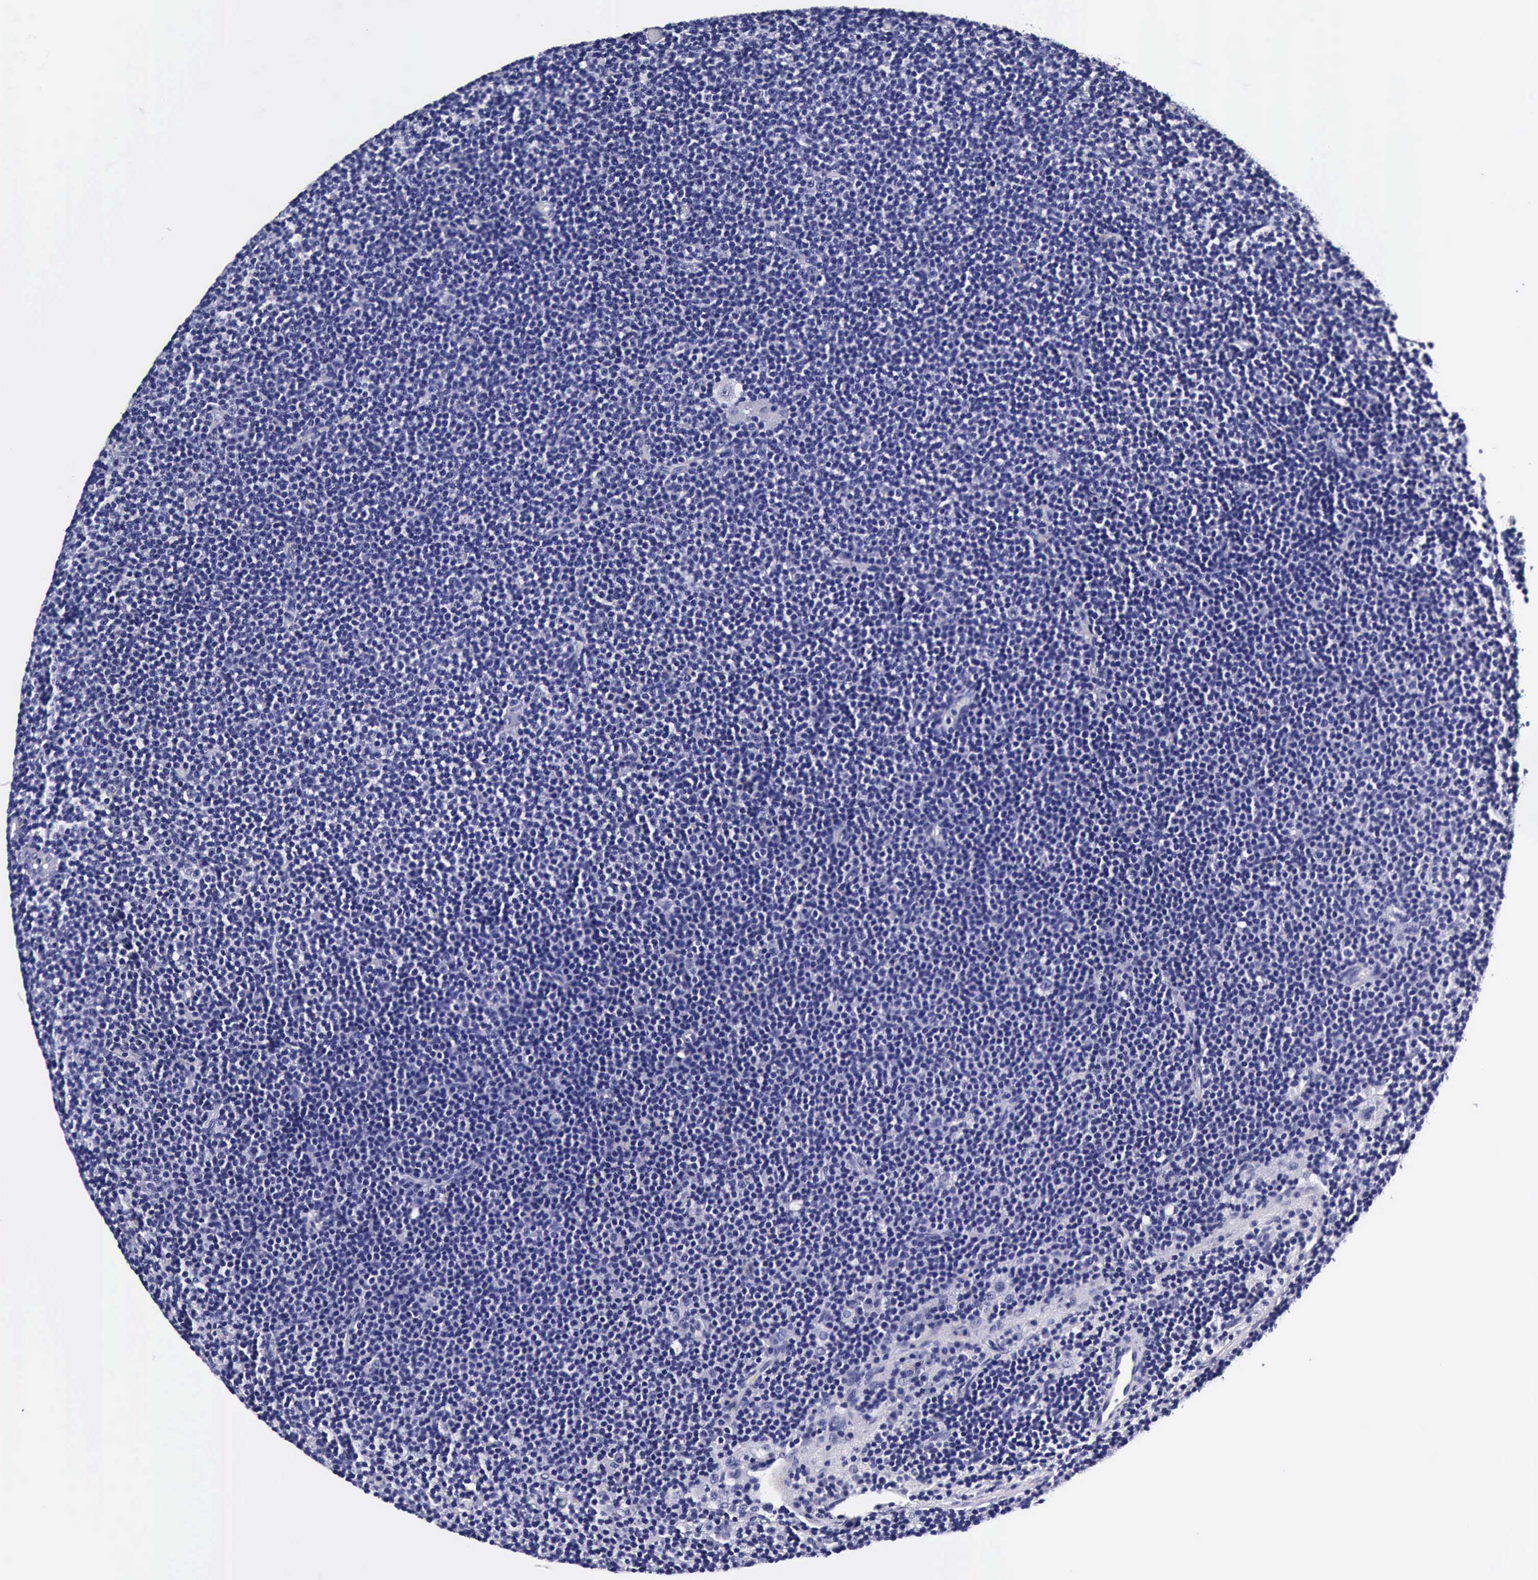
{"staining": {"intensity": "negative", "quantity": "none", "location": "none"}, "tissue": "lymphoma", "cell_type": "Tumor cells", "image_type": "cancer", "snomed": [{"axis": "morphology", "description": "Malignant lymphoma, non-Hodgkin's type, Low grade"}, {"axis": "topography", "description": "Lymph node"}], "caption": "Protein analysis of malignant lymphoma, non-Hodgkin's type (low-grade) shows no significant staining in tumor cells. (DAB immunohistochemistry visualized using brightfield microscopy, high magnification).", "gene": "IAPP", "patient": {"sex": "female", "age": 69}}